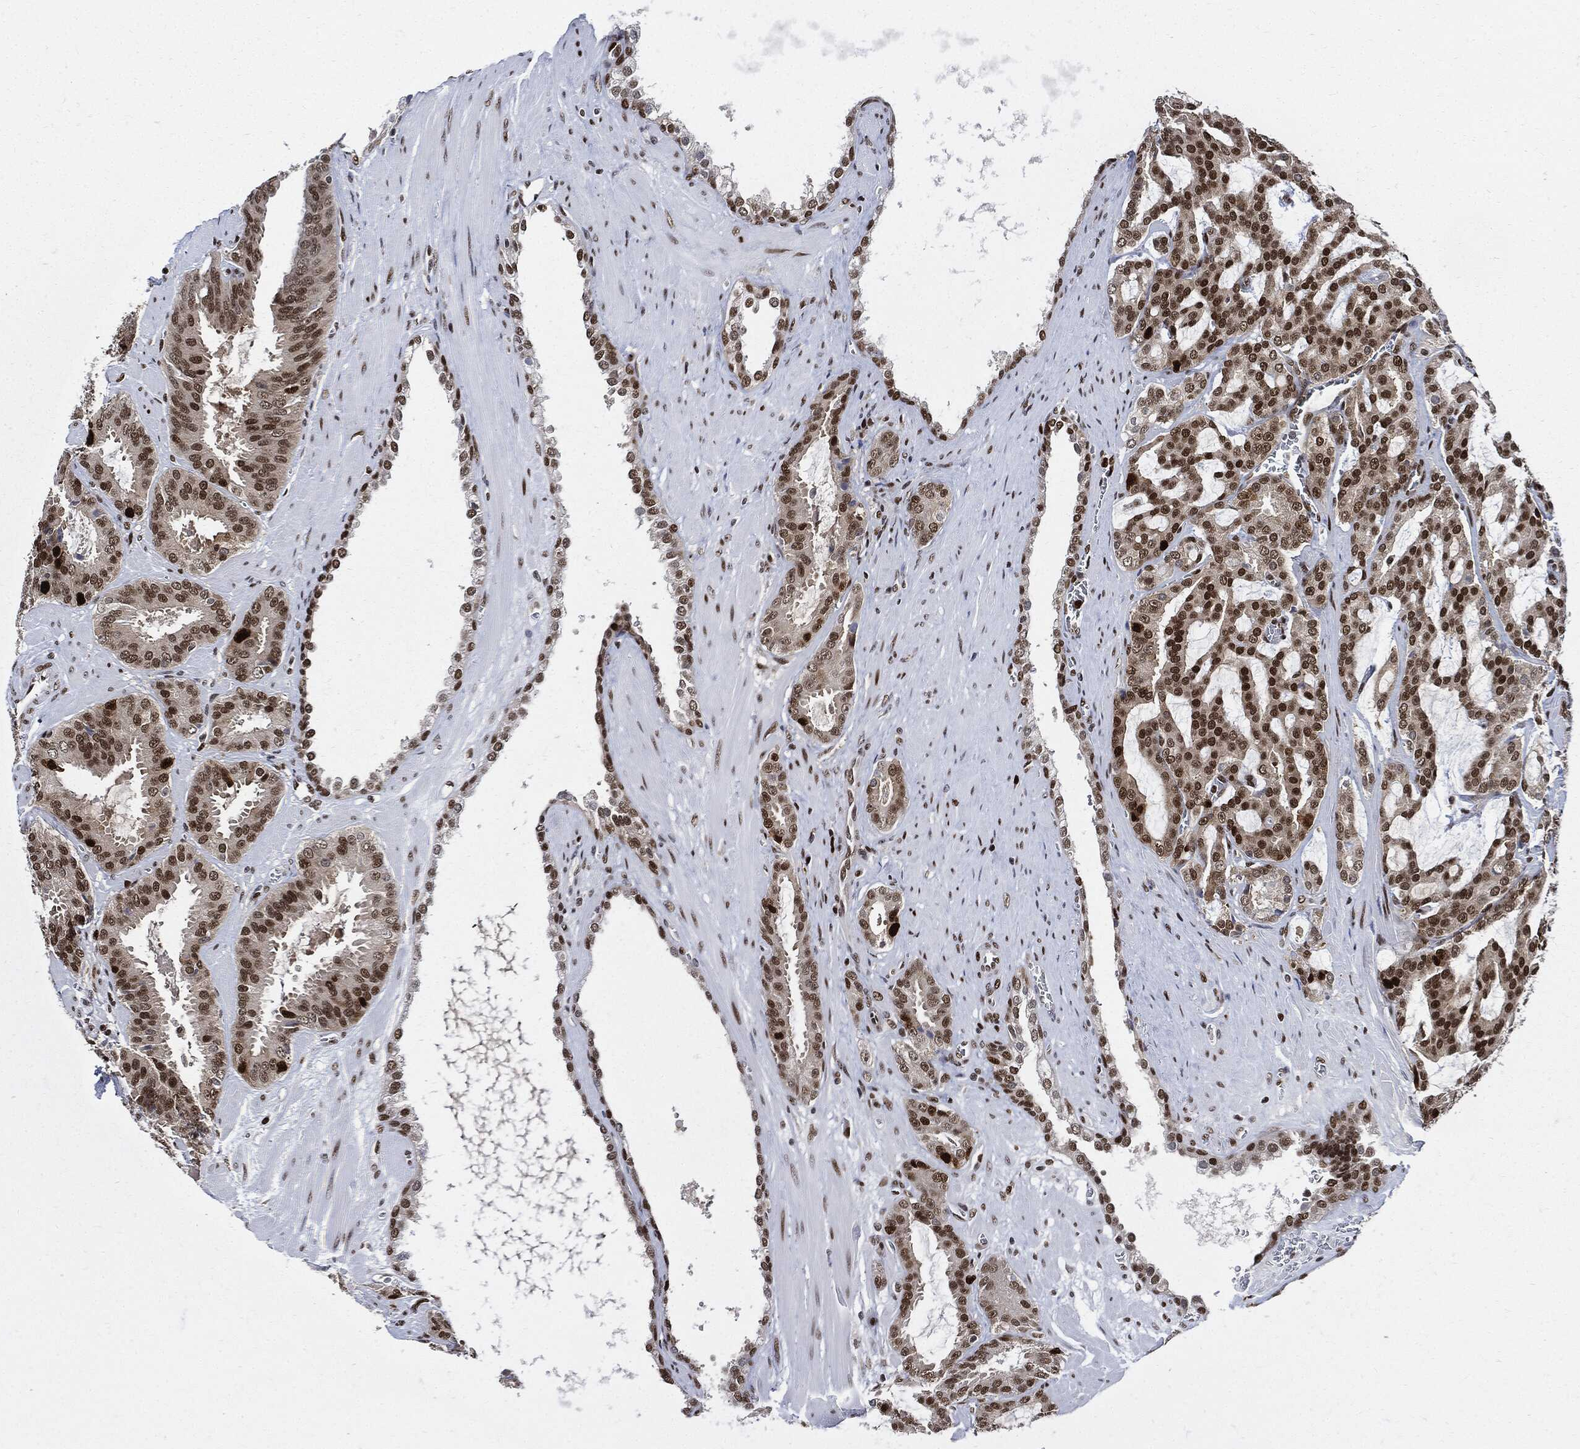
{"staining": {"intensity": "strong", "quantity": "25%-75%", "location": "nuclear"}, "tissue": "prostate cancer", "cell_type": "Tumor cells", "image_type": "cancer", "snomed": [{"axis": "morphology", "description": "Adenocarcinoma, NOS"}, {"axis": "topography", "description": "Prostate"}], "caption": "This image reveals prostate cancer (adenocarcinoma) stained with immunohistochemistry (IHC) to label a protein in brown. The nuclear of tumor cells show strong positivity for the protein. Nuclei are counter-stained blue.", "gene": "PCNA", "patient": {"sex": "male", "age": 67}}